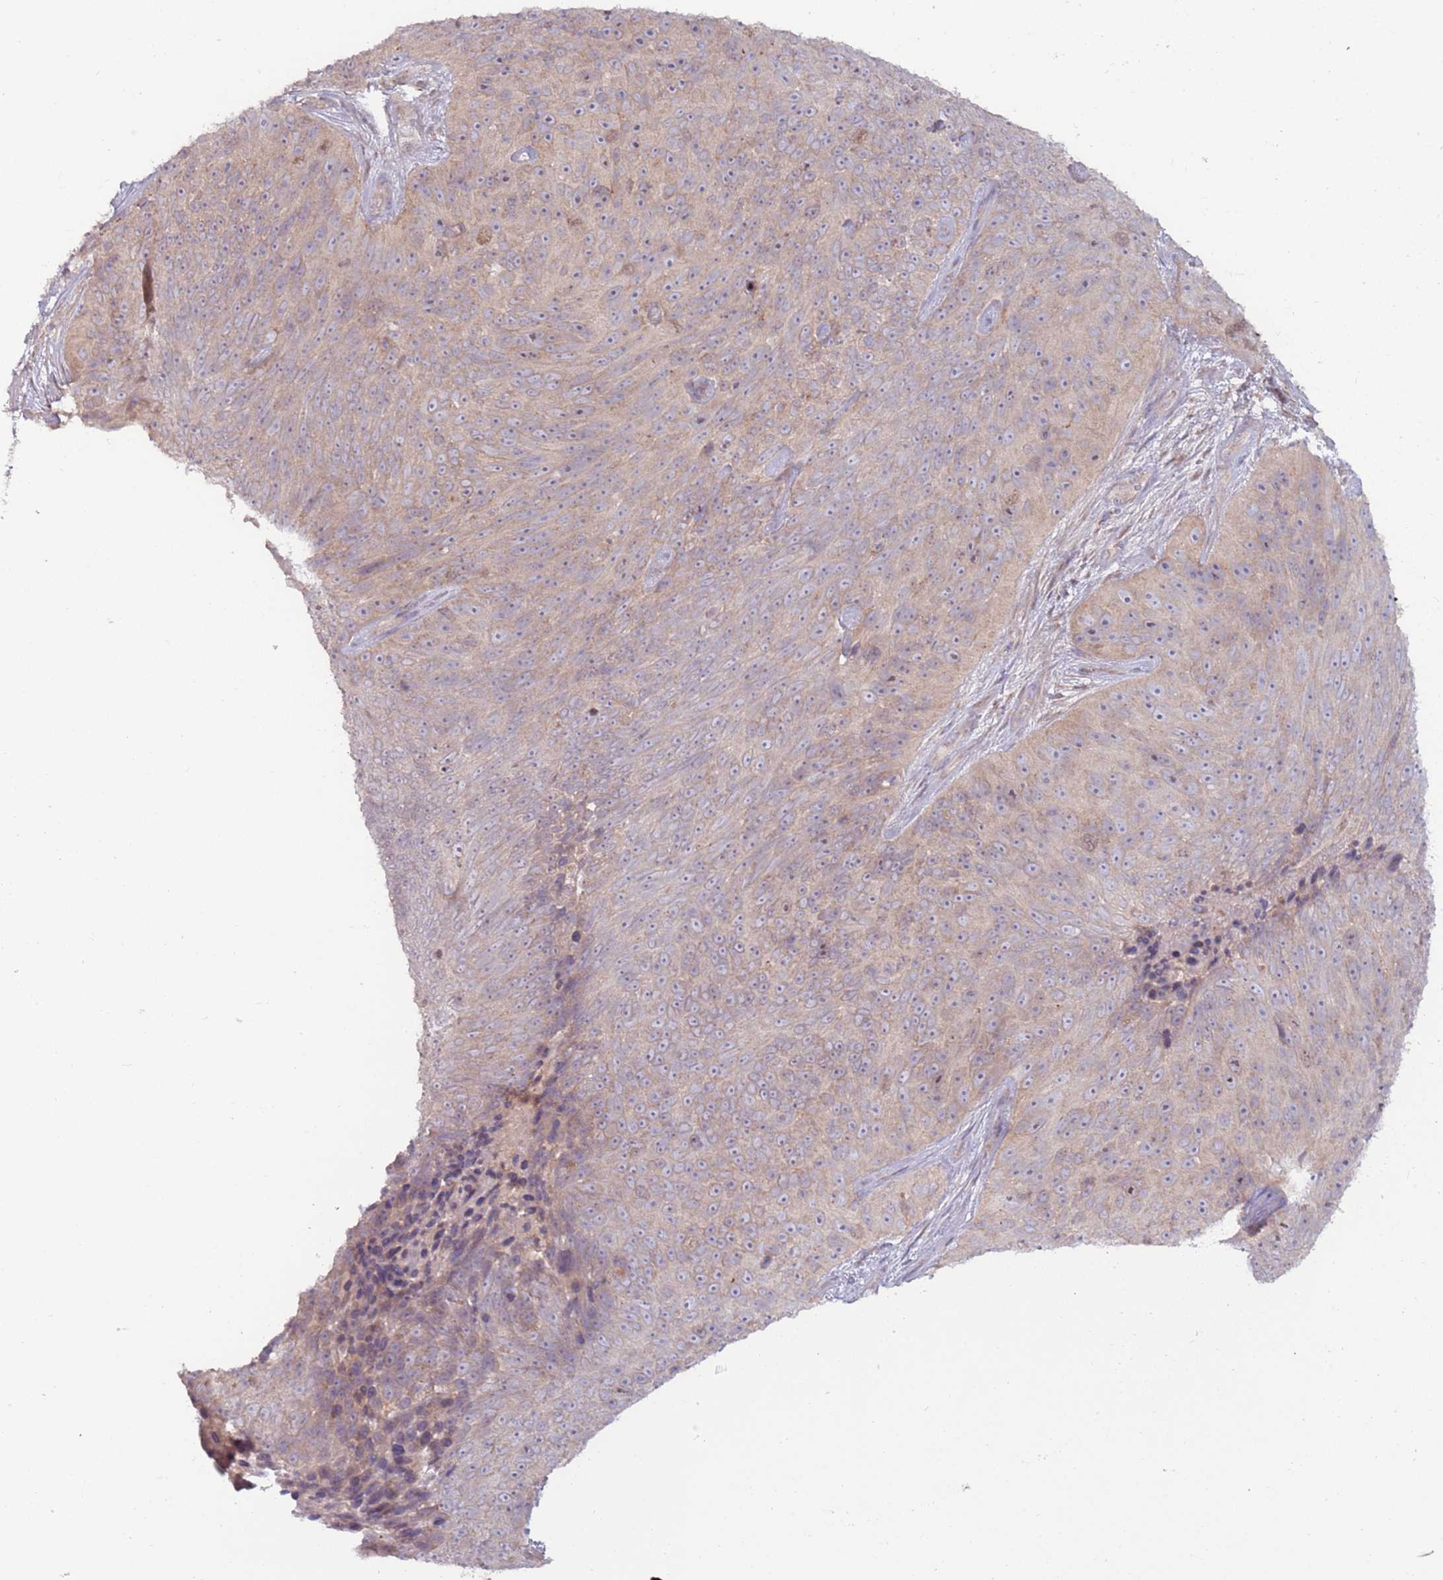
{"staining": {"intensity": "weak", "quantity": "25%-75%", "location": "cytoplasmic/membranous"}, "tissue": "skin cancer", "cell_type": "Tumor cells", "image_type": "cancer", "snomed": [{"axis": "morphology", "description": "Squamous cell carcinoma, NOS"}, {"axis": "topography", "description": "Skin"}], "caption": "Immunohistochemistry (IHC) photomicrograph of neoplastic tissue: human skin cancer (squamous cell carcinoma) stained using IHC shows low levels of weak protein expression localized specifically in the cytoplasmic/membranous of tumor cells, appearing as a cytoplasmic/membranous brown color.", "gene": "DTD2", "patient": {"sex": "female", "age": 87}}